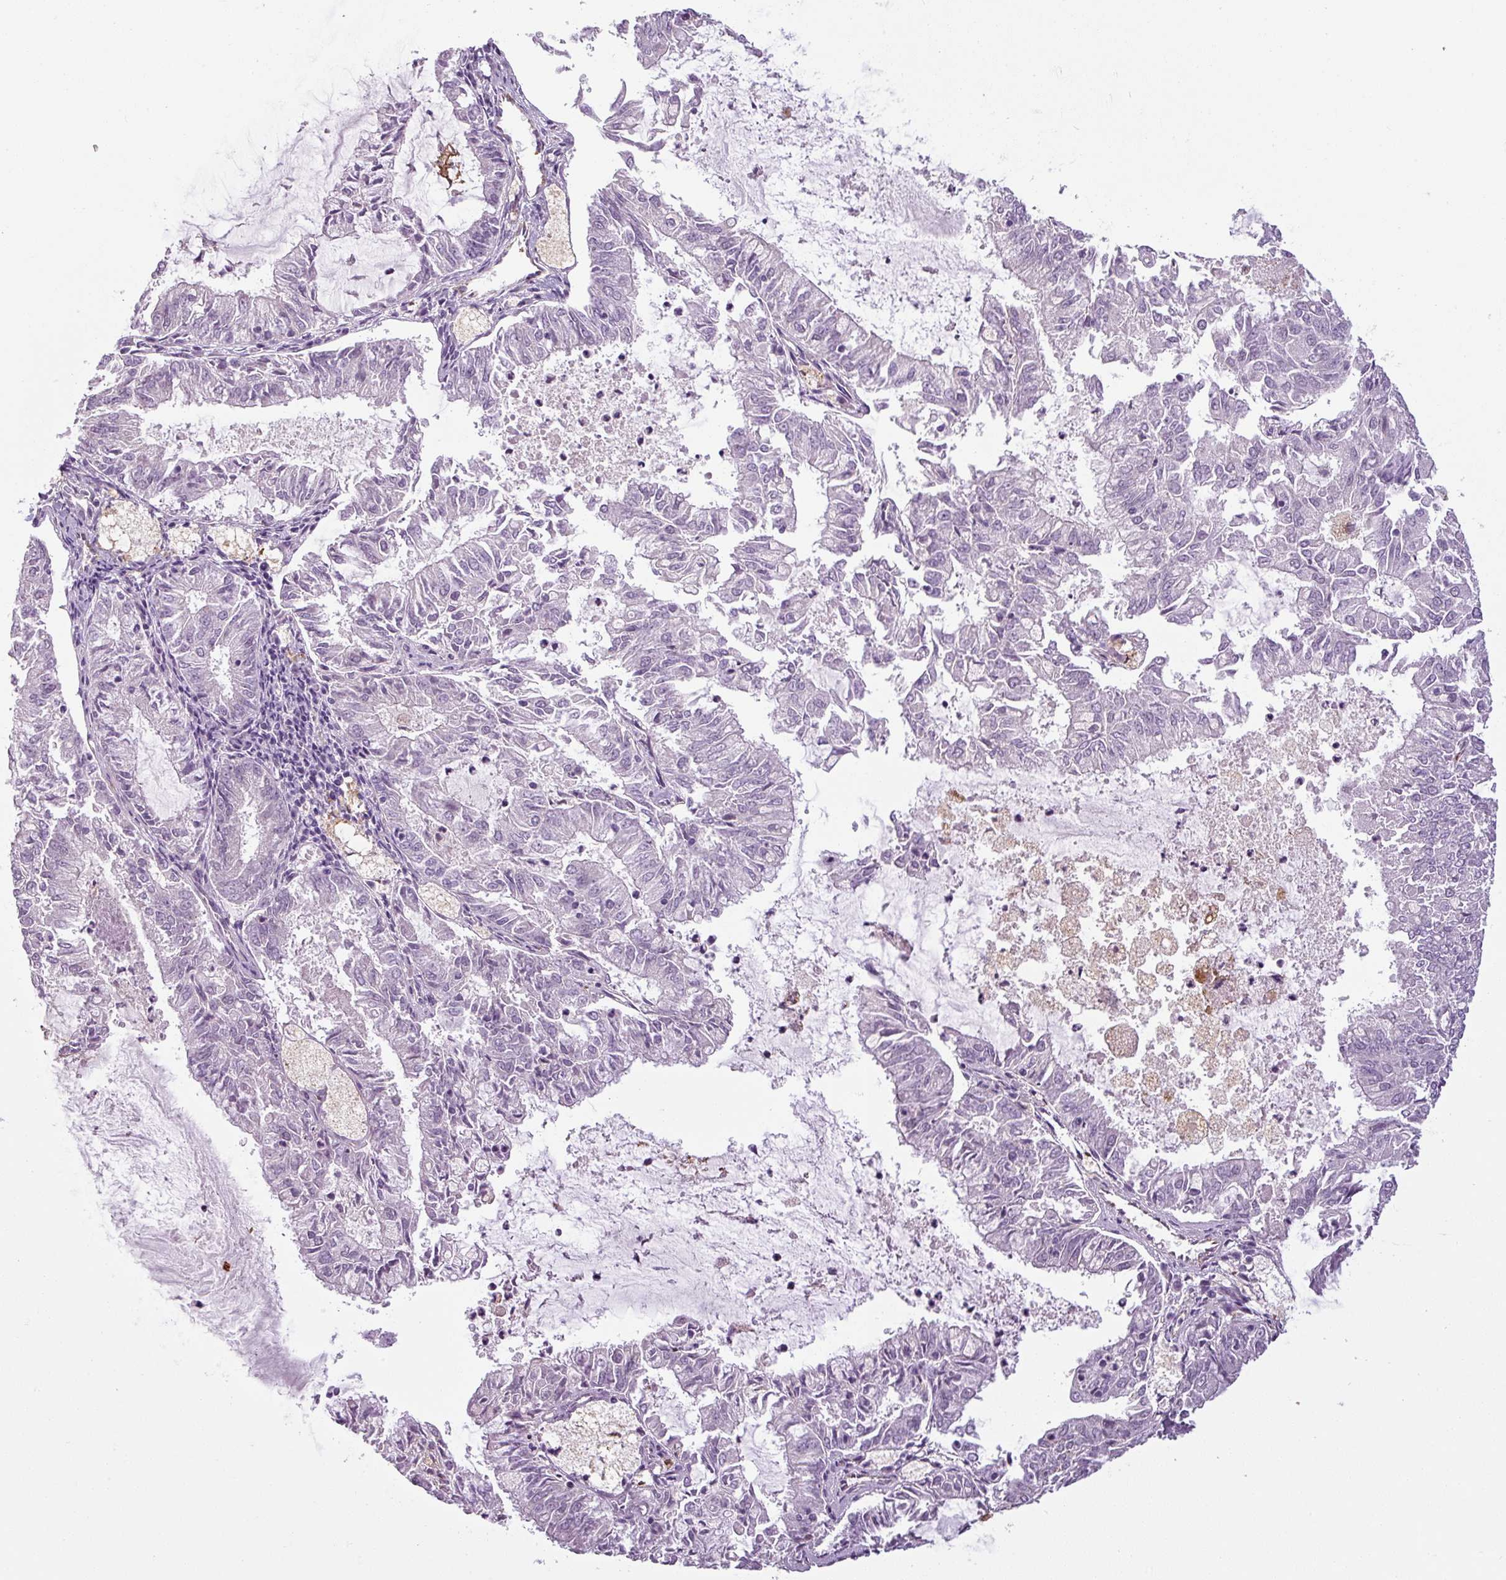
{"staining": {"intensity": "negative", "quantity": "none", "location": "none"}, "tissue": "endometrial cancer", "cell_type": "Tumor cells", "image_type": "cancer", "snomed": [{"axis": "morphology", "description": "Adenocarcinoma, NOS"}, {"axis": "topography", "description": "Endometrium"}], "caption": "The image displays no staining of tumor cells in endometrial cancer. (DAB (3,3'-diaminobenzidine) immunohistochemistry (IHC) with hematoxylin counter stain).", "gene": "APOC1", "patient": {"sex": "female", "age": 57}}